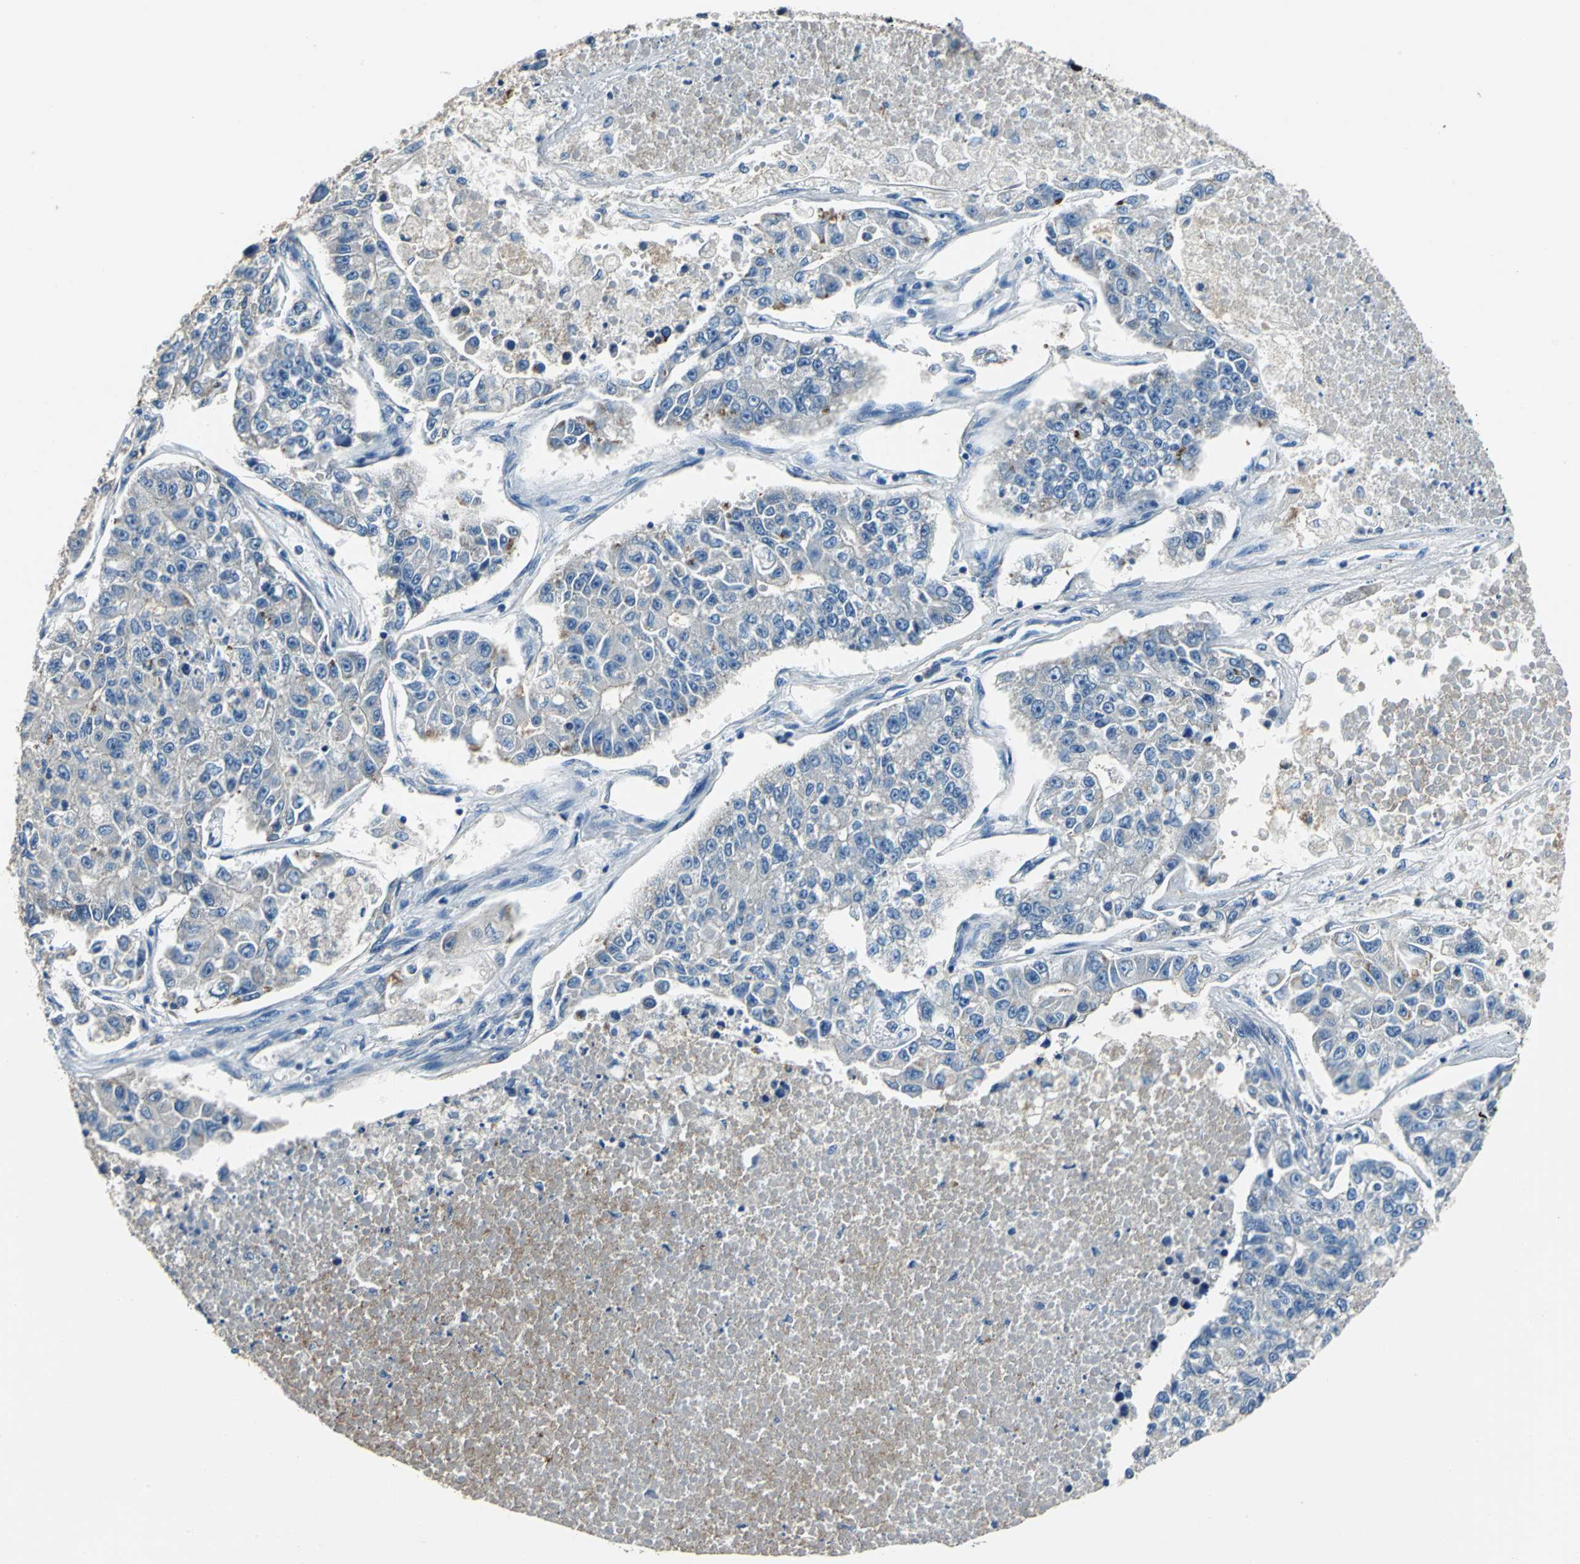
{"staining": {"intensity": "negative", "quantity": "none", "location": "none"}, "tissue": "lung cancer", "cell_type": "Tumor cells", "image_type": "cancer", "snomed": [{"axis": "morphology", "description": "Adenocarcinoma, NOS"}, {"axis": "topography", "description": "Lung"}], "caption": "High magnification brightfield microscopy of lung cancer stained with DAB (3,3'-diaminobenzidine) (brown) and counterstained with hematoxylin (blue): tumor cells show no significant expression.", "gene": "PRKCA", "patient": {"sex": "male", "age": 49}}